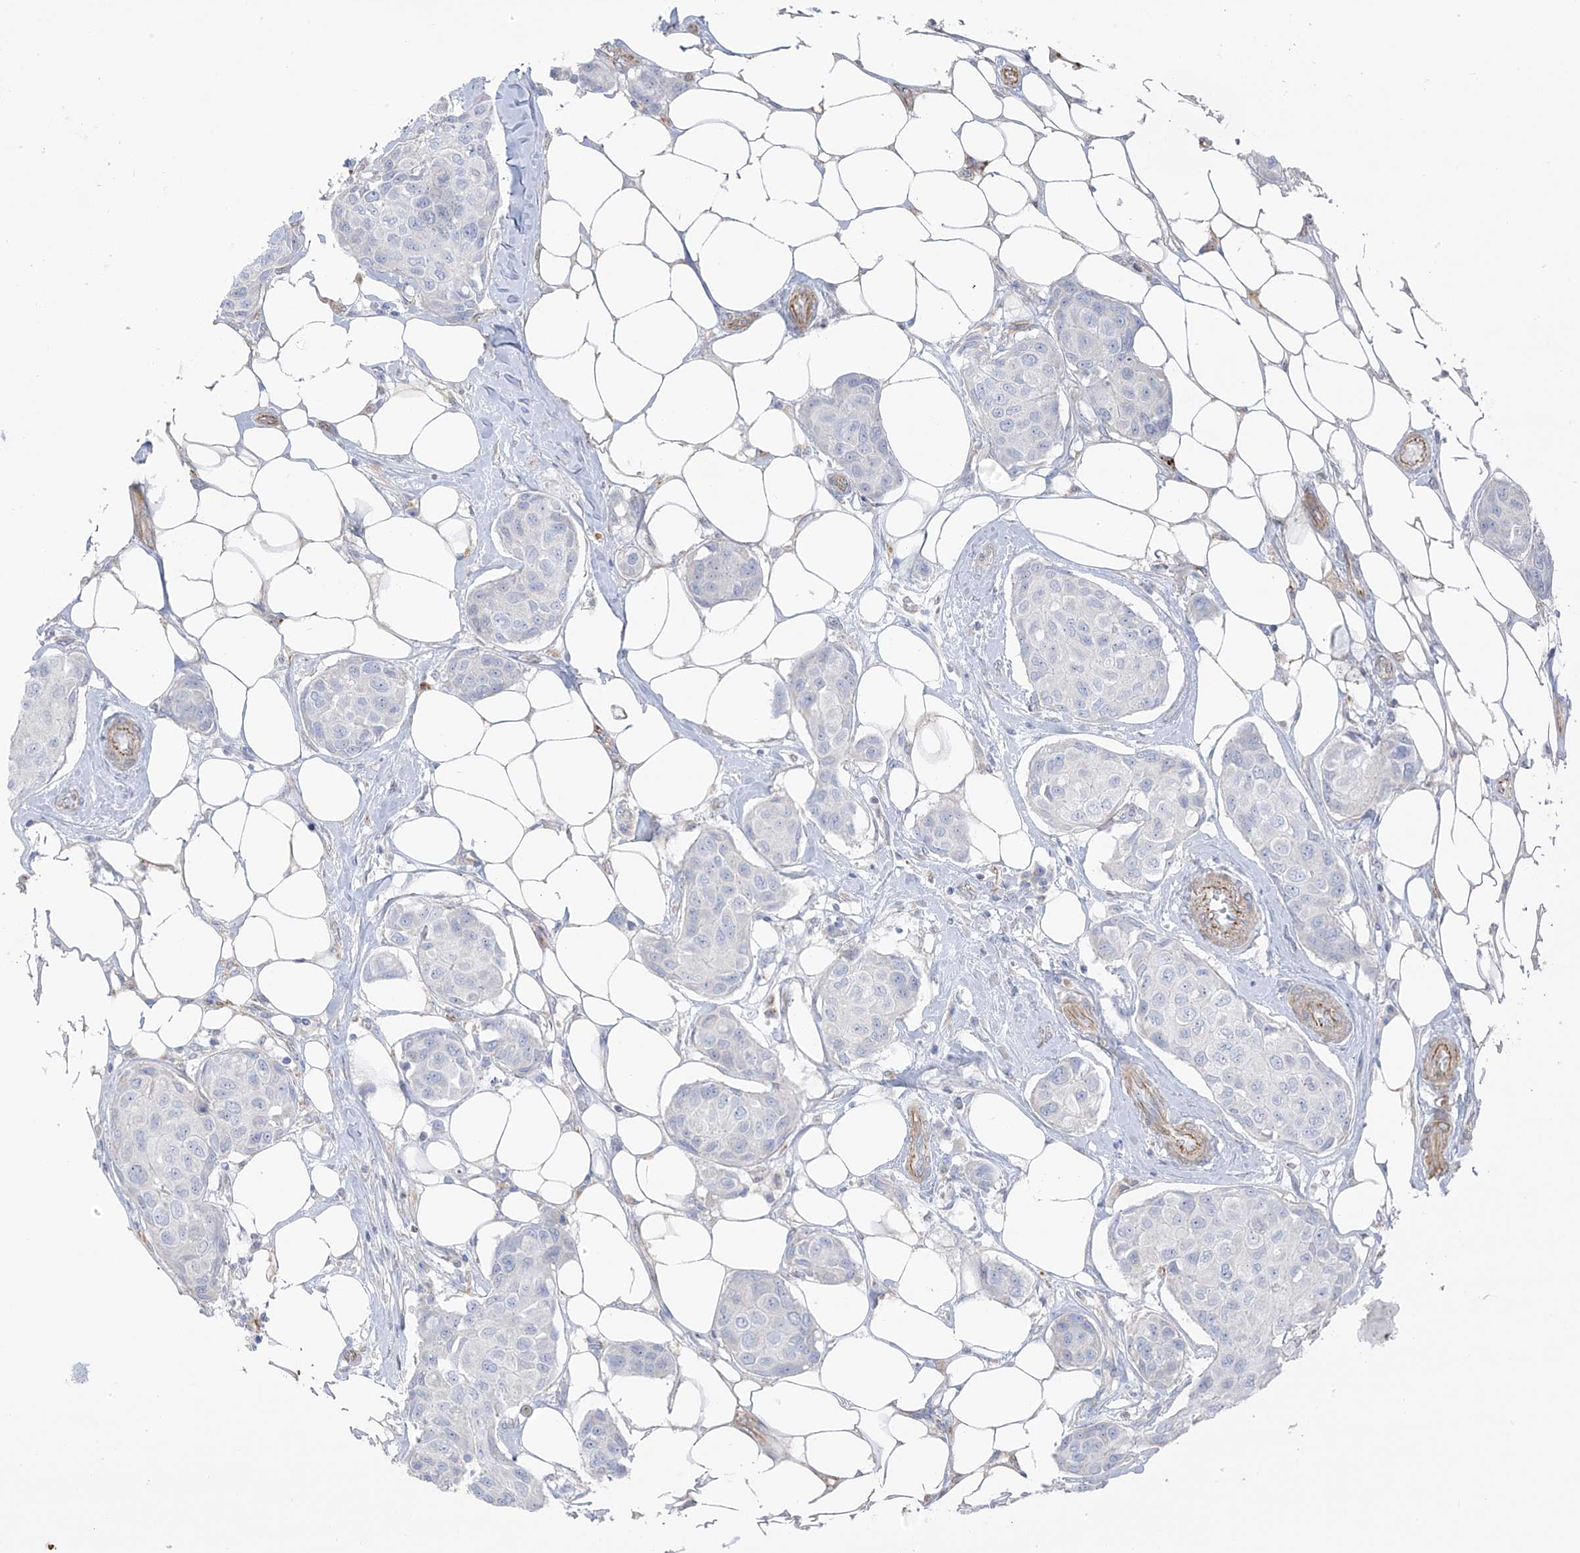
{"staining": {"intensity": "negative", "quantity": "none", "location": "none"}, "tissue": "breast cancer", "cell_type": "Tumor cells", "image_type": "cancer", "snomed": [{"axis": "morphology", "description": "Duct carcinoma"}, {"axis": "topography", "description": "Breast"}], "caption": "The image shows no staining of tumor cells in breast cancer. (DAB immunohistochemistry (IHC) with hematoxylin counter stain).", "gene": "TAL2", "patient": {"sex": "female", "age": 80}}